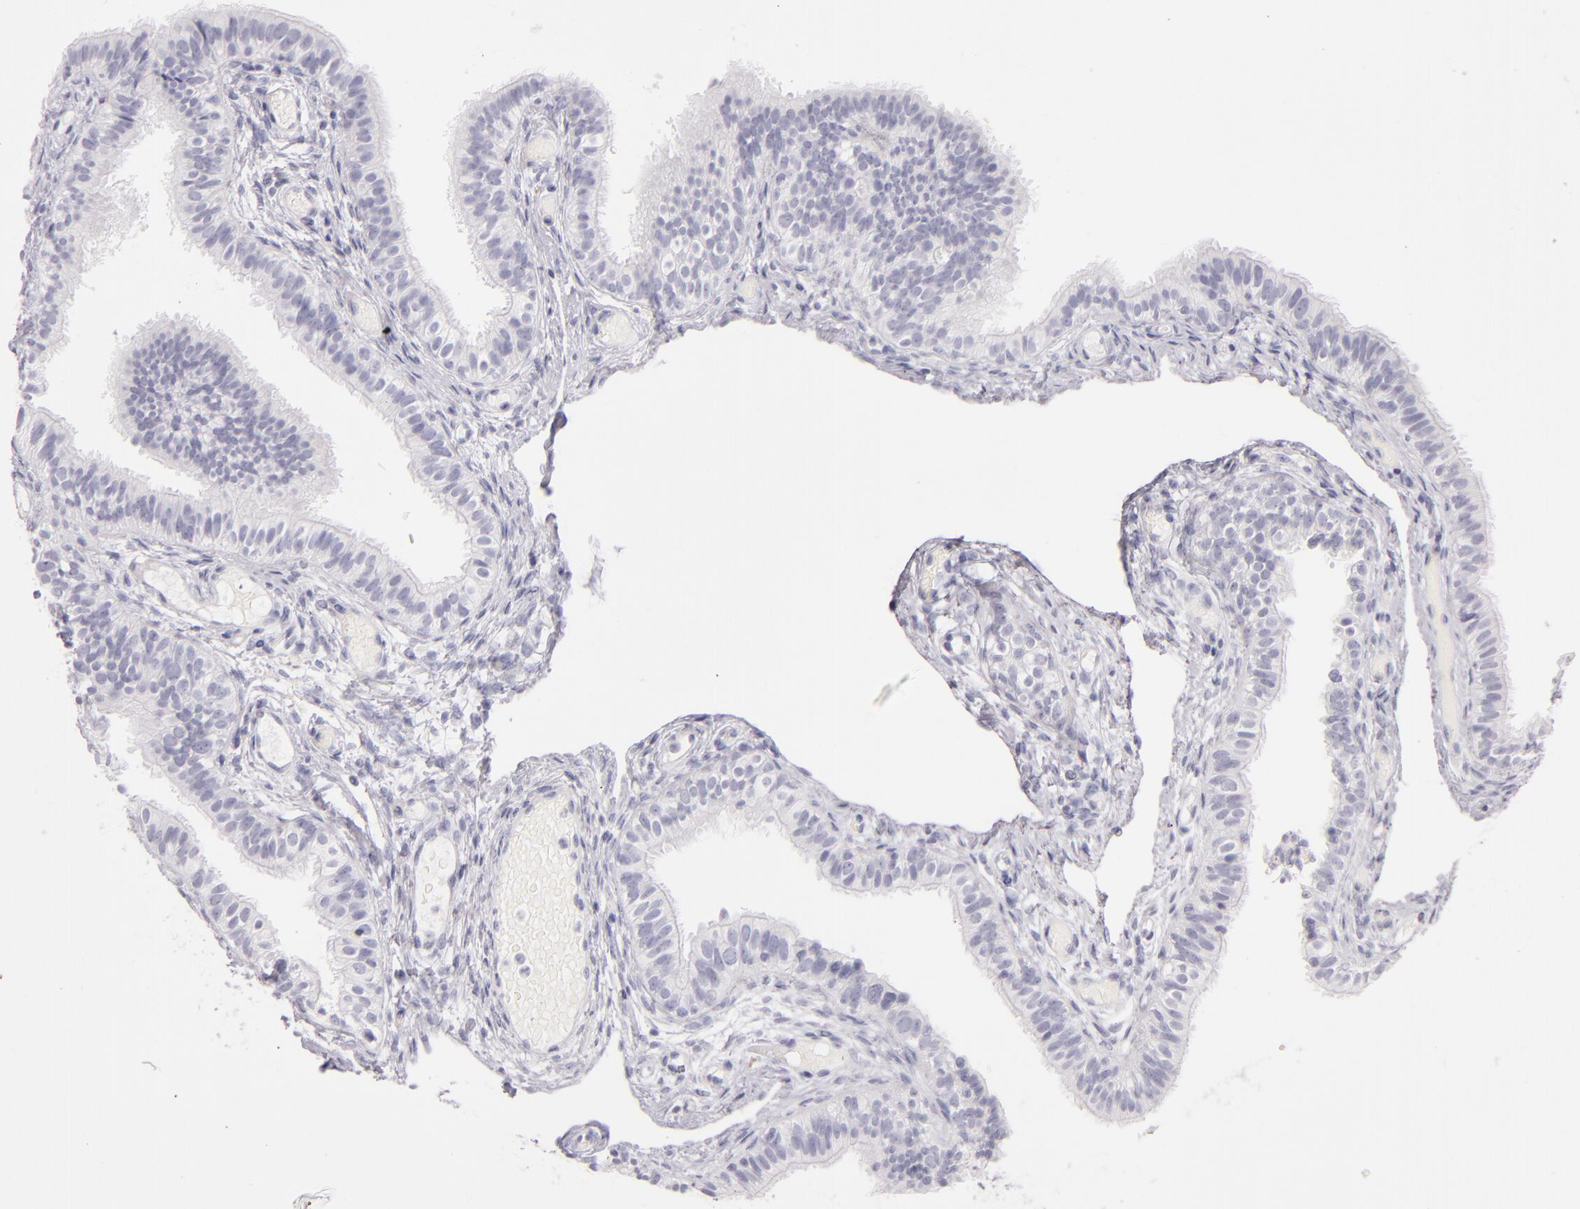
{"staining": {"intensity": "negative", "quantity": "none", "location": "none"}, "tissue": "fallopian tube", "cell_type": "Glandular cells", "image_type": "normal", "snomed": [{"axis": "morphology", "description": "Normal tissue, NOS"}, {"axis": "morphology", "description": "Dermoid, NOS"}, {"axis": "topography", "description": "Fallopian tube"}], "caption": "IHC of normal human fallopian tube displays no expression in glandular cells. (Stains: DAB IHC with hematoxylin counter stain, Microscopy: brightfield microscopy at high magnification).", "gene": "FABP1", "patient": {"sex": "female", "age": 33}}